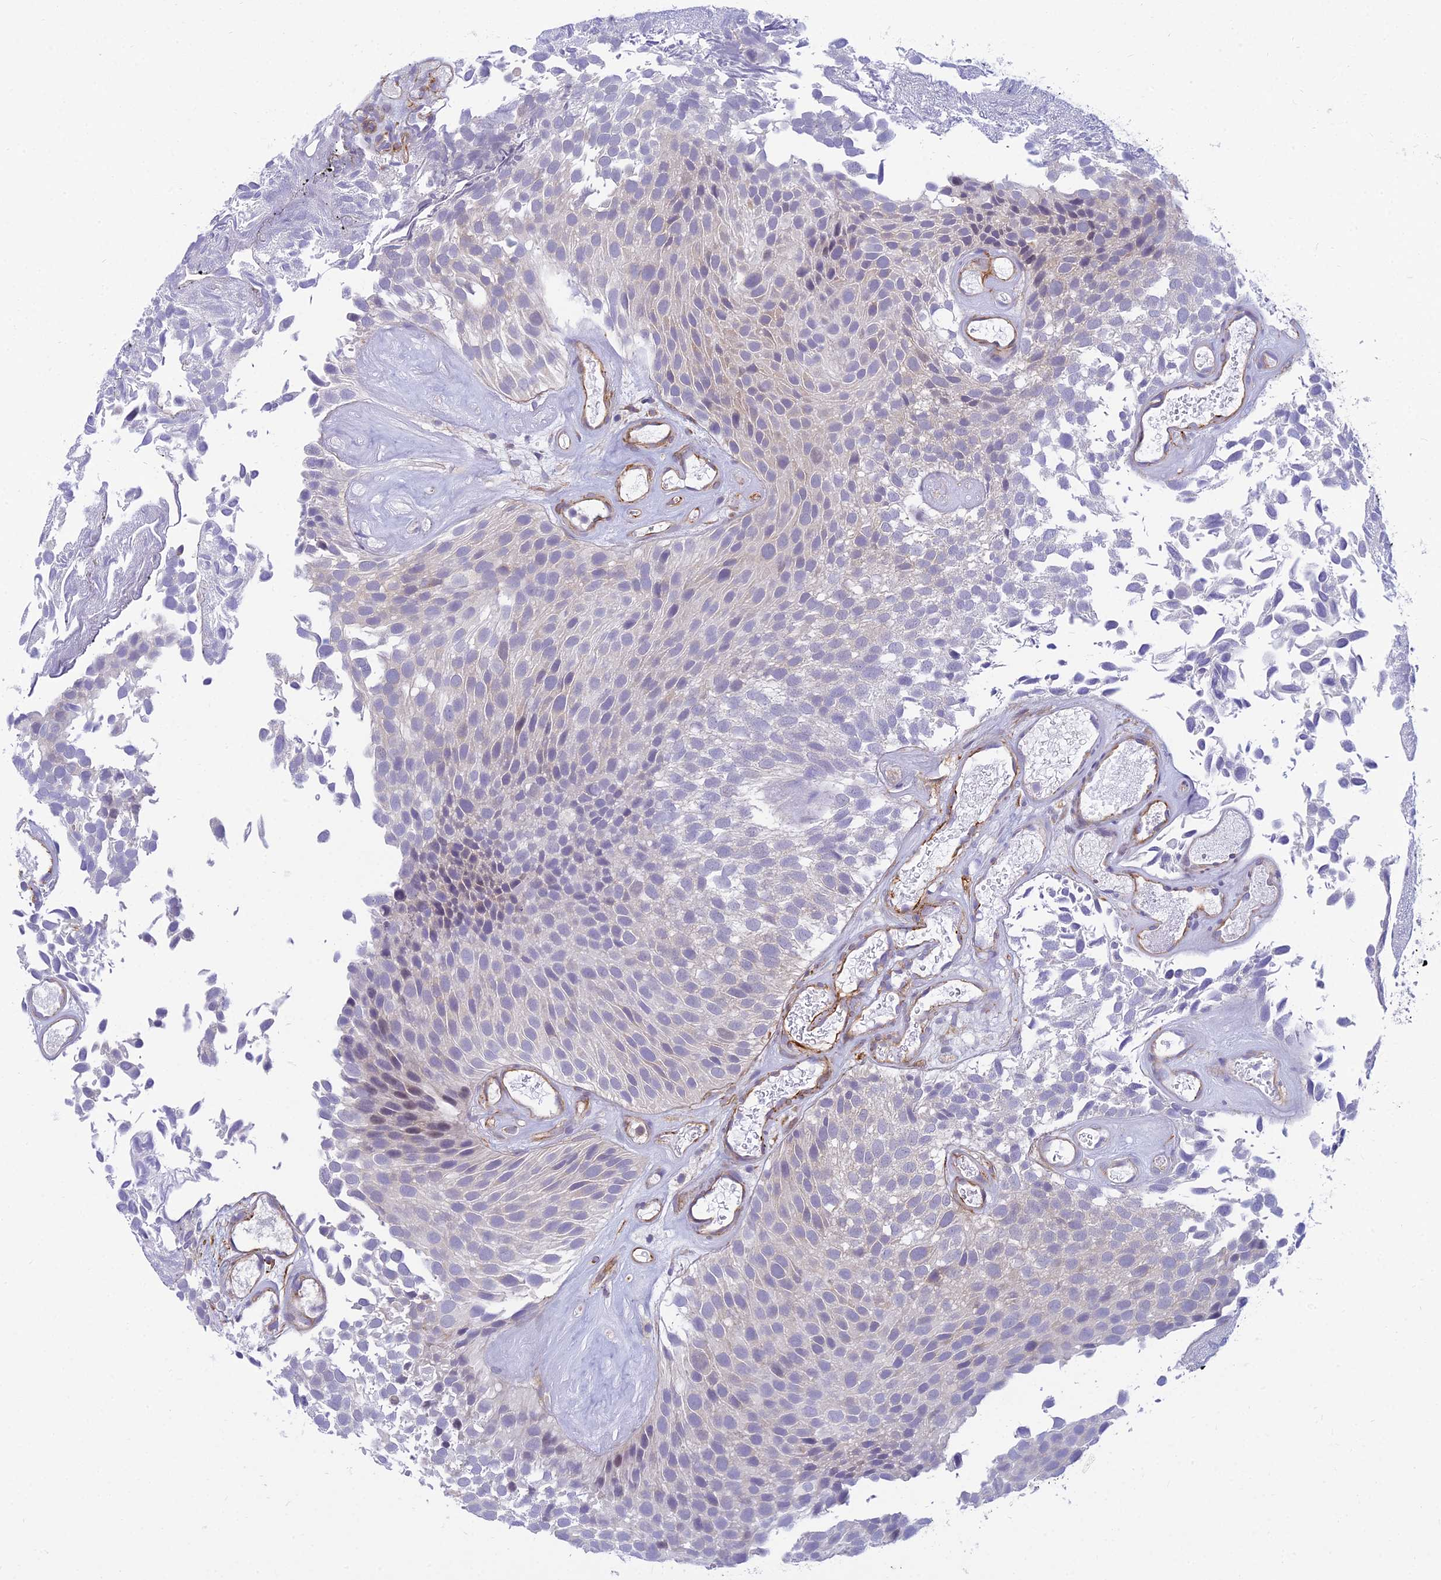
{"staining": {"intensity": "negative", "quantity": "none", "location": "none"}, "tissue": "urothelial cancer", "cell_type": "Tumor cells", "image_type": "cancer", "snomed": [{"axis": "morphology", "description": "Urothelial carcinoma, Low grade"}, {"axis": "topography", "description": "Urinary bladder"}], "caption": "A micrograph of urothelial carcinoma (low-grade) stained for a protein exhibits no brown staining in tumor cells.", "gene": "SAPCD2", "patient": {"sex": "male", "age": 89}}